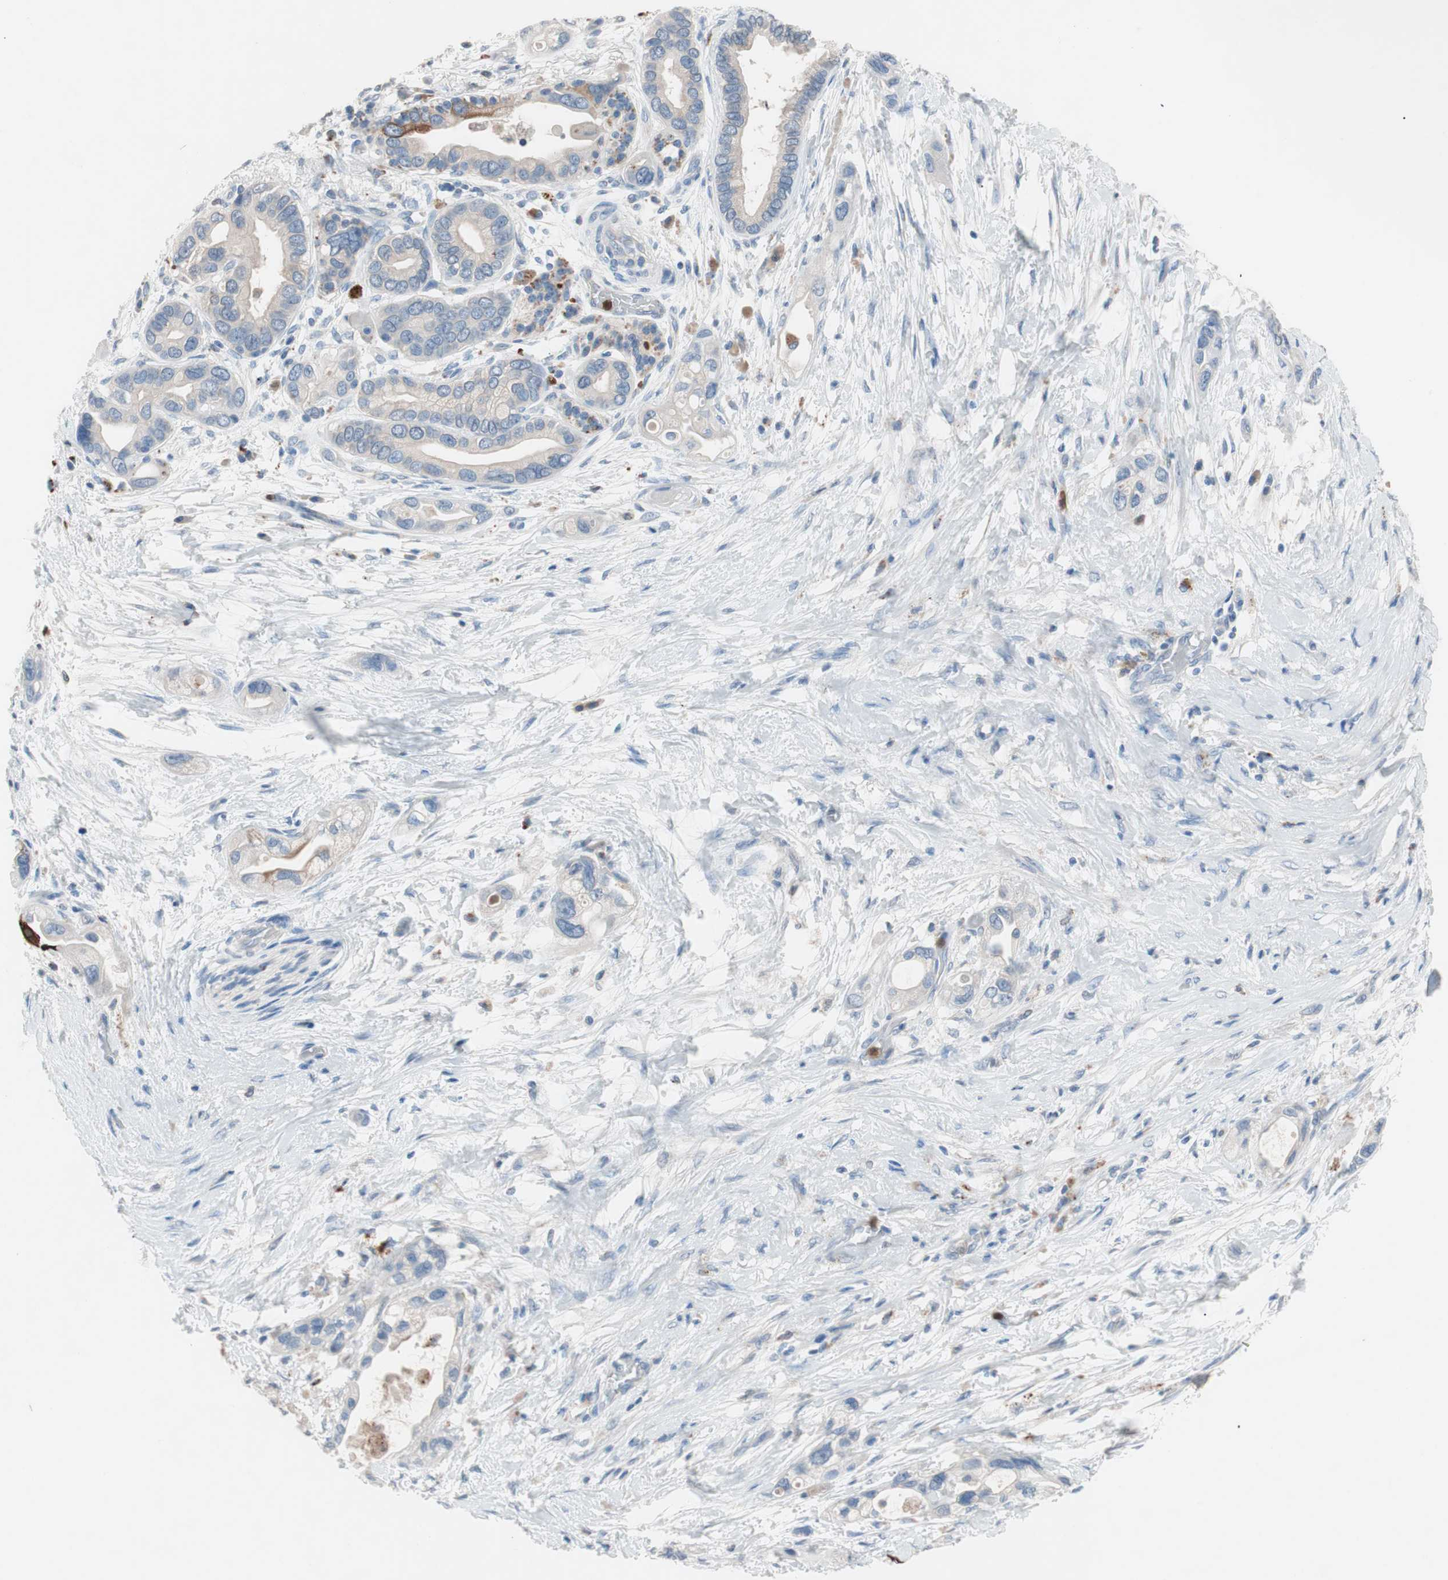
{"staining": {"intensity": "strong", "quantity": "<25%", "location": "cytoplasmic/membranous"}, "tissue": "pancreatic cancer", "cell_type": "Tumor cells", "image_type": "cancer", "snomed": [{"axis": "morphology", "description": "Adenocarcinoma, NOS"}, {"axis": "topography", "description": "Pancreas"}], "caption": "Immunohistochemistry micrograph of neoplastic tissue: pancreatic cancer (adenocarcinoma) stained using immunohistochemistry (IHC) exhibits medium levels of strong protein expression localized specifically in the cytoplasmic/membranous of tumor cells, appearing as a cytoplasmic/membranous brown color.", "gene": "CLEC4D", "patient": {"sex": "female", "age": 77}}